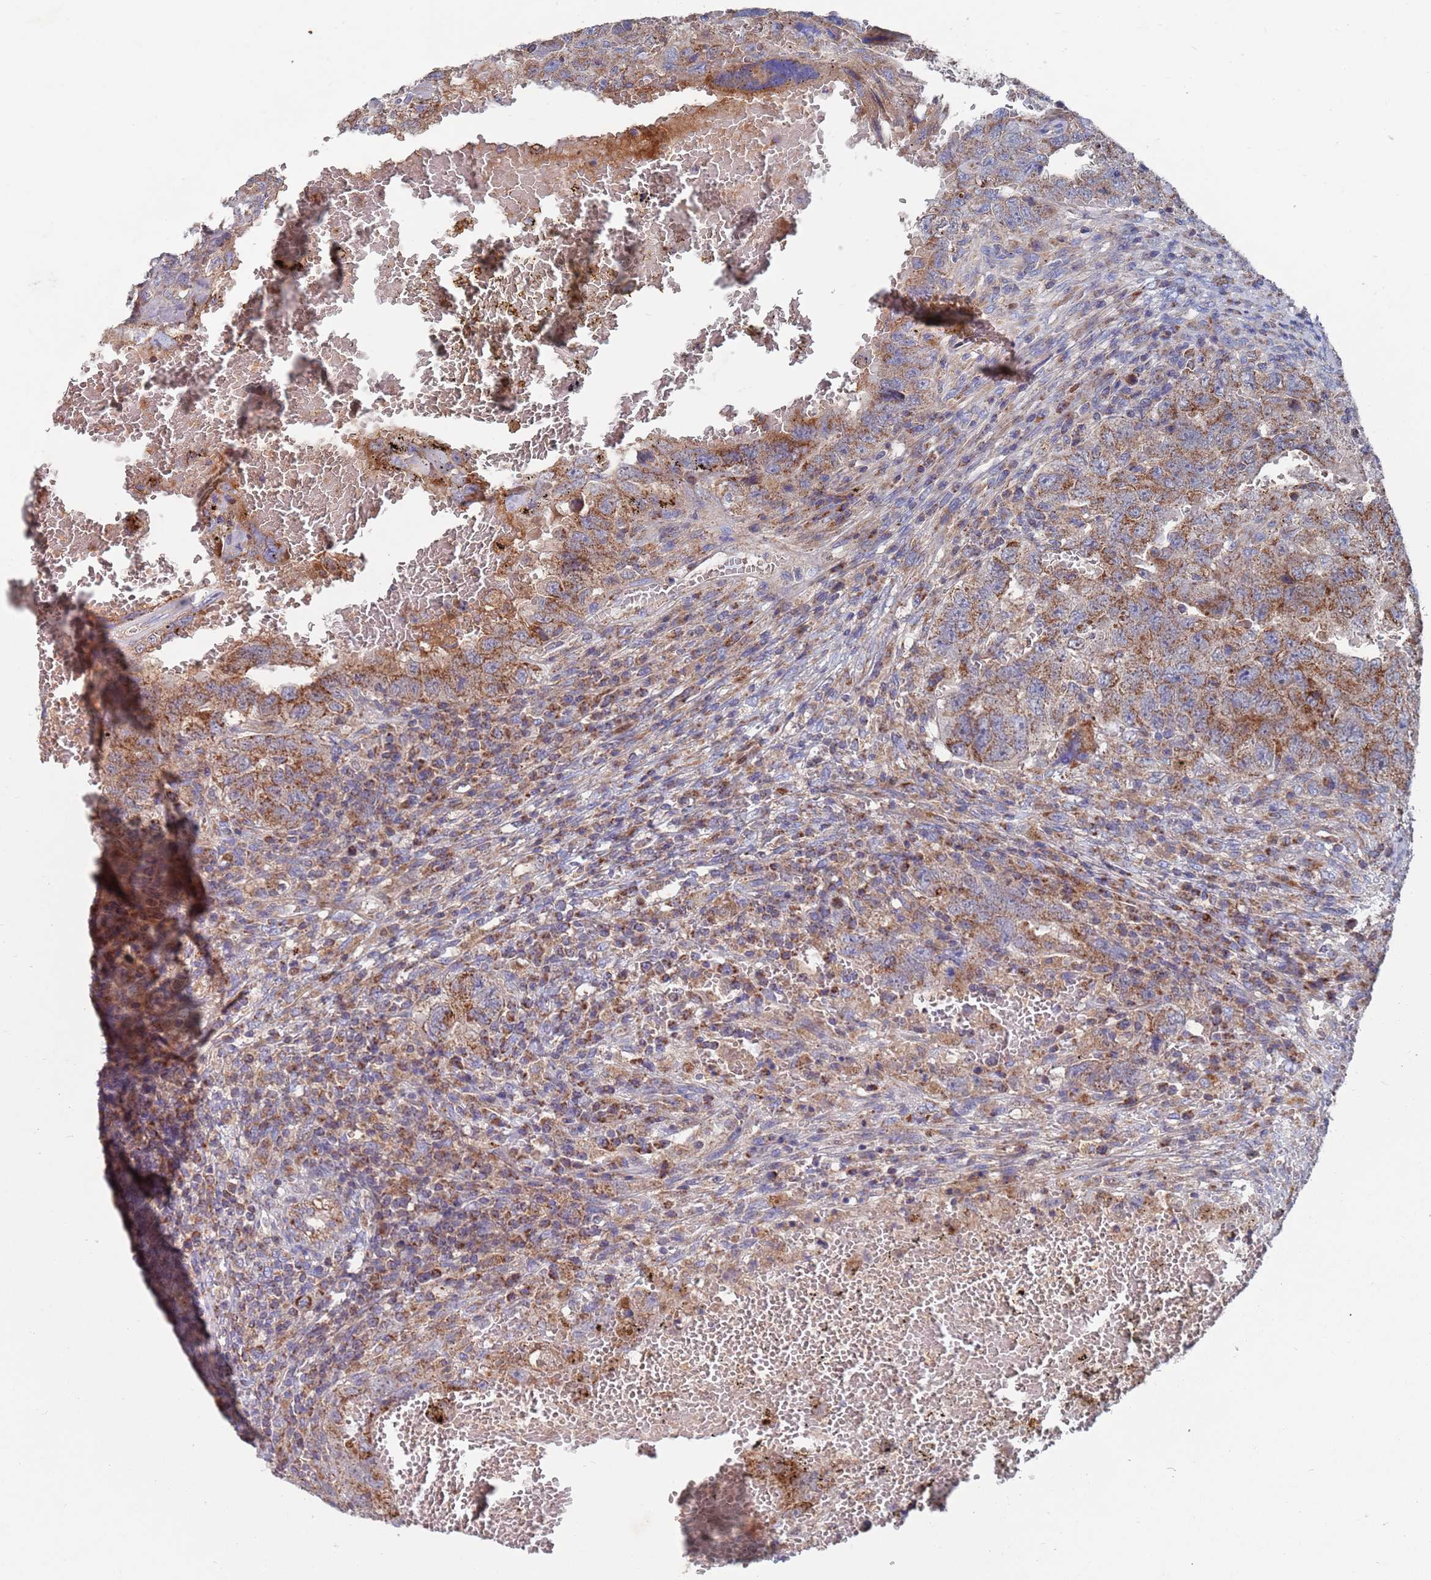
{"staining": {"intensity": "moderate", "quantity": ">75%", "location": "cytoplasmic/membranous"}, "tissue": "testis cancer", "cell_type": "Tumor cells", "image_type": "cancer", "snomed": [{"axis": "morphology", "description": "Carcinoma, Embryonal, NOS"}, {"axis": "topography", "description": "Testis"}], "caption": "Immunohistochemical staining of testis cancer (embryonal carcinoma) demonstrates medium levels of moderate cytoplasmic/membranous protein staining in approximately >75% of tumor cells. (DAB = brown stain, brightfield microscopy at high magnification).", "gene": "MRPL22", "patient": {"sex": "male", "age": 26}}